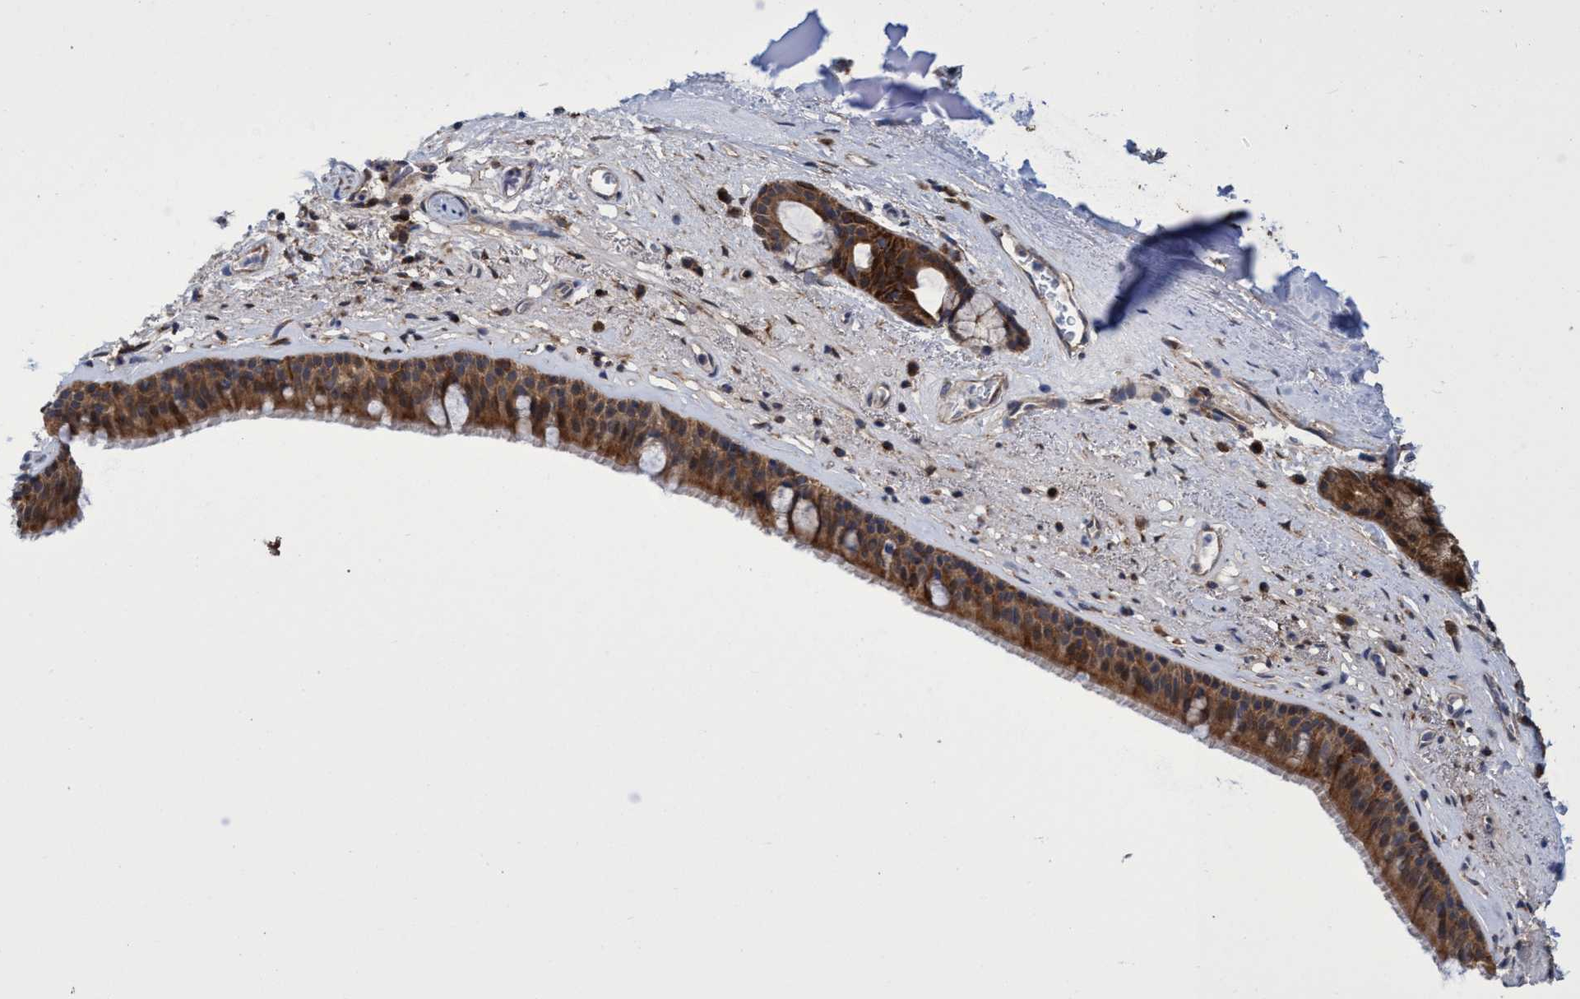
{"staining": {"intensity": "moderate", "quantity": ">75%", "location": "cytoplasmic/membranous"}, "tissue": "bronchus", "cell_type": "Respiratory epithelial cells", "image_type": "normal", "snomed": [{"axis": "morphology", "description": "Normal tissue, NOS"}, {"axis": "topography", "description": "Cartilage tissue"}], "caption": "This is an image of immunohistochemistry (IHC) staining of normal bronchus, which shows moderate staining in the cytoplasmic/membranous of respiratory epithelial cells.", "gene": "CRYZ", "patient": {"sex": "female", "age": 63}}